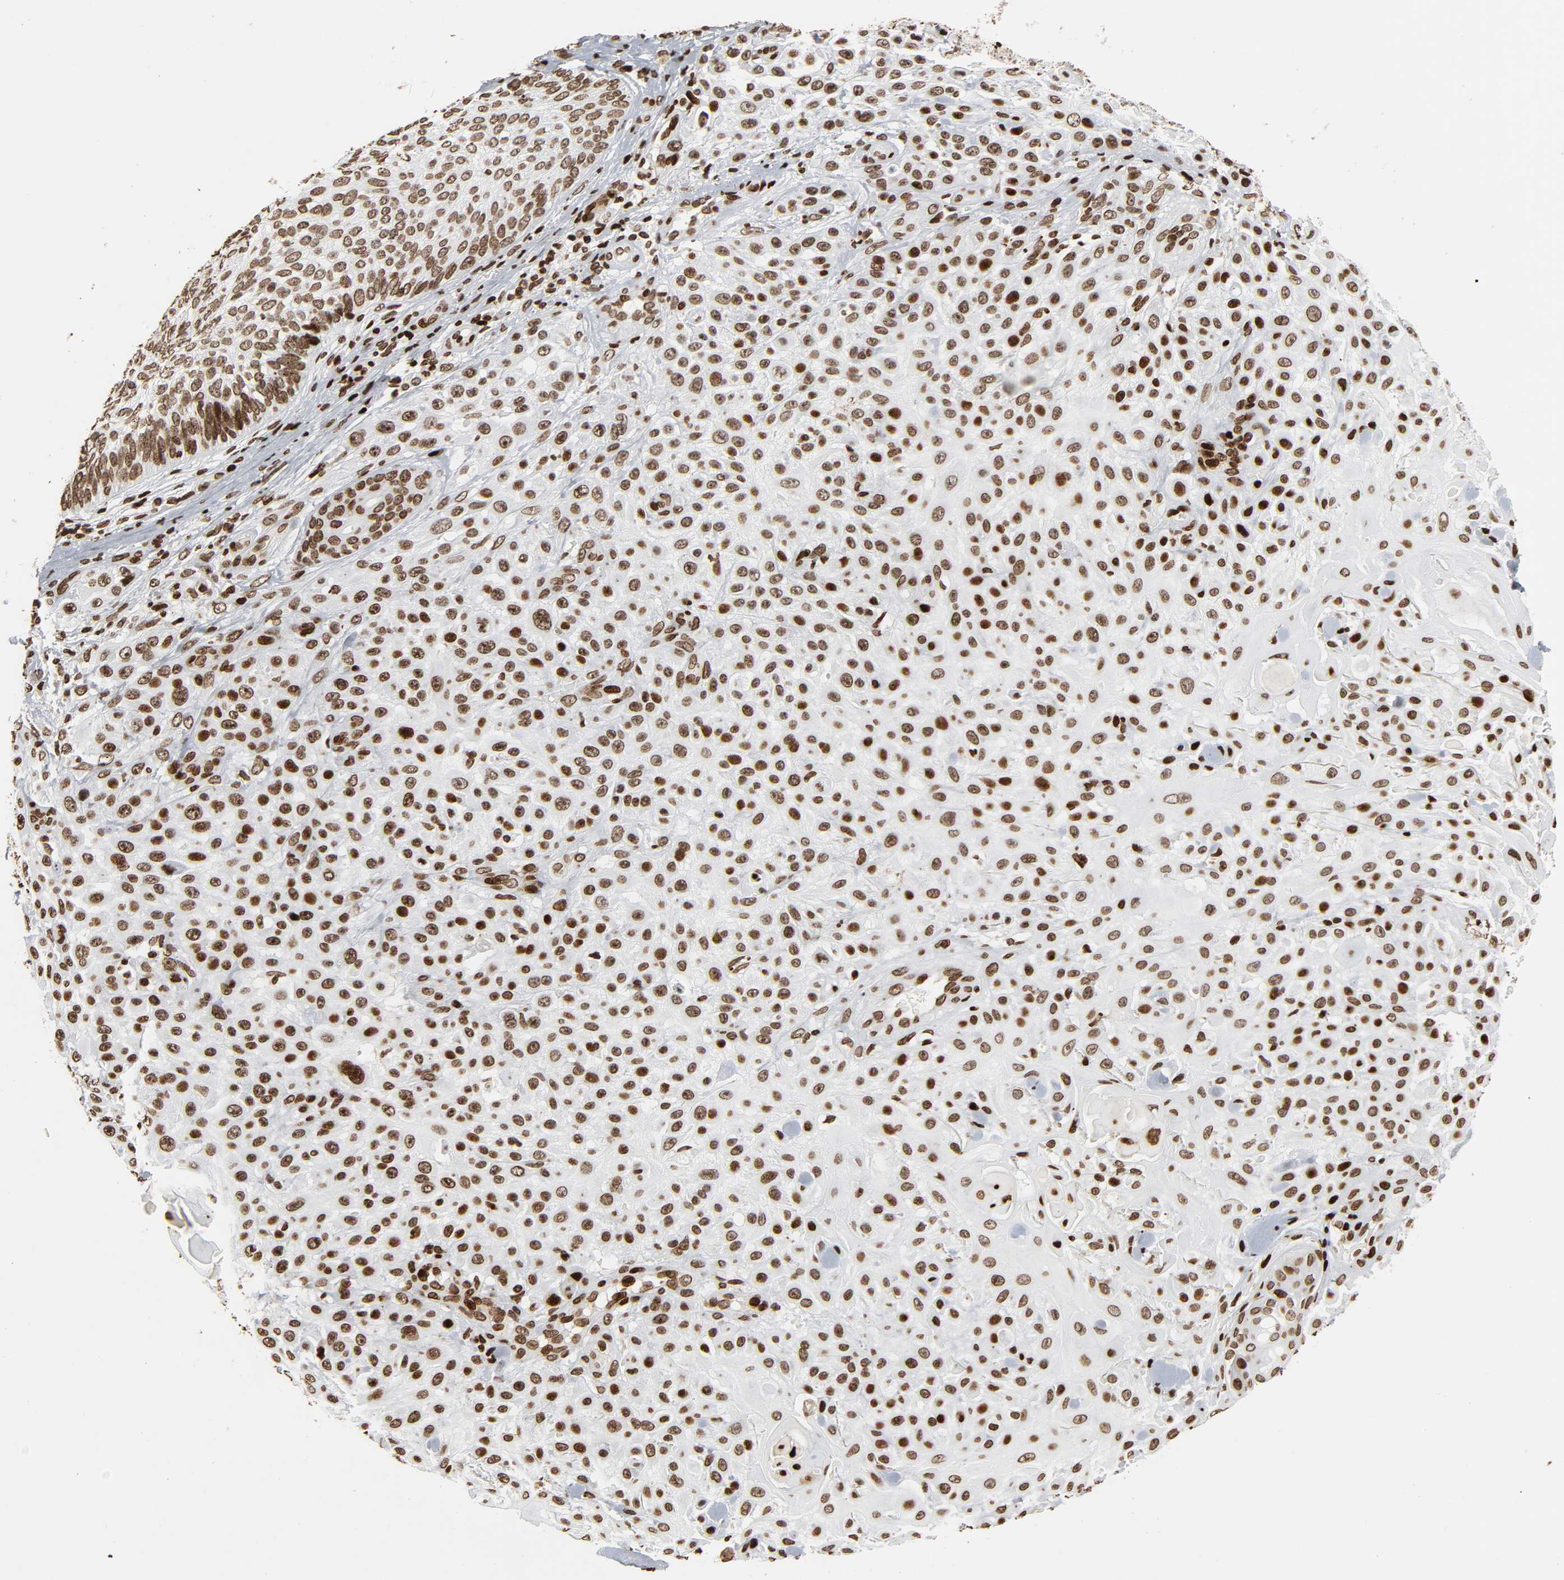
{"staining": {"intensity": "moderate", "quantity": ">75%", "location": "nuclear"}, "tissue": "skin cancer", "cell_type": "Tumor cells", "image_type": "cancer", "snomed": [{"axis": "morphology", "description": "Squamous cell carcinoma, NOS"}, {"axis": "topography", "description": "Skin"}], "caption": "Immunohistochemistry staining of skin cancer (squamous cell carcinoma), which reveals medium levels of moderate nuclear expression in approximately >75% of tumor cells indicating moderate nuclear protein expression. The staining was performed using DAB (3,3'-diaminobenzidine) (brown) for protein detection and nuclei were counterstained in hematoxylin (blue).", "gene": "RXRA", "patient": {"sex": "female", "age": 42}}